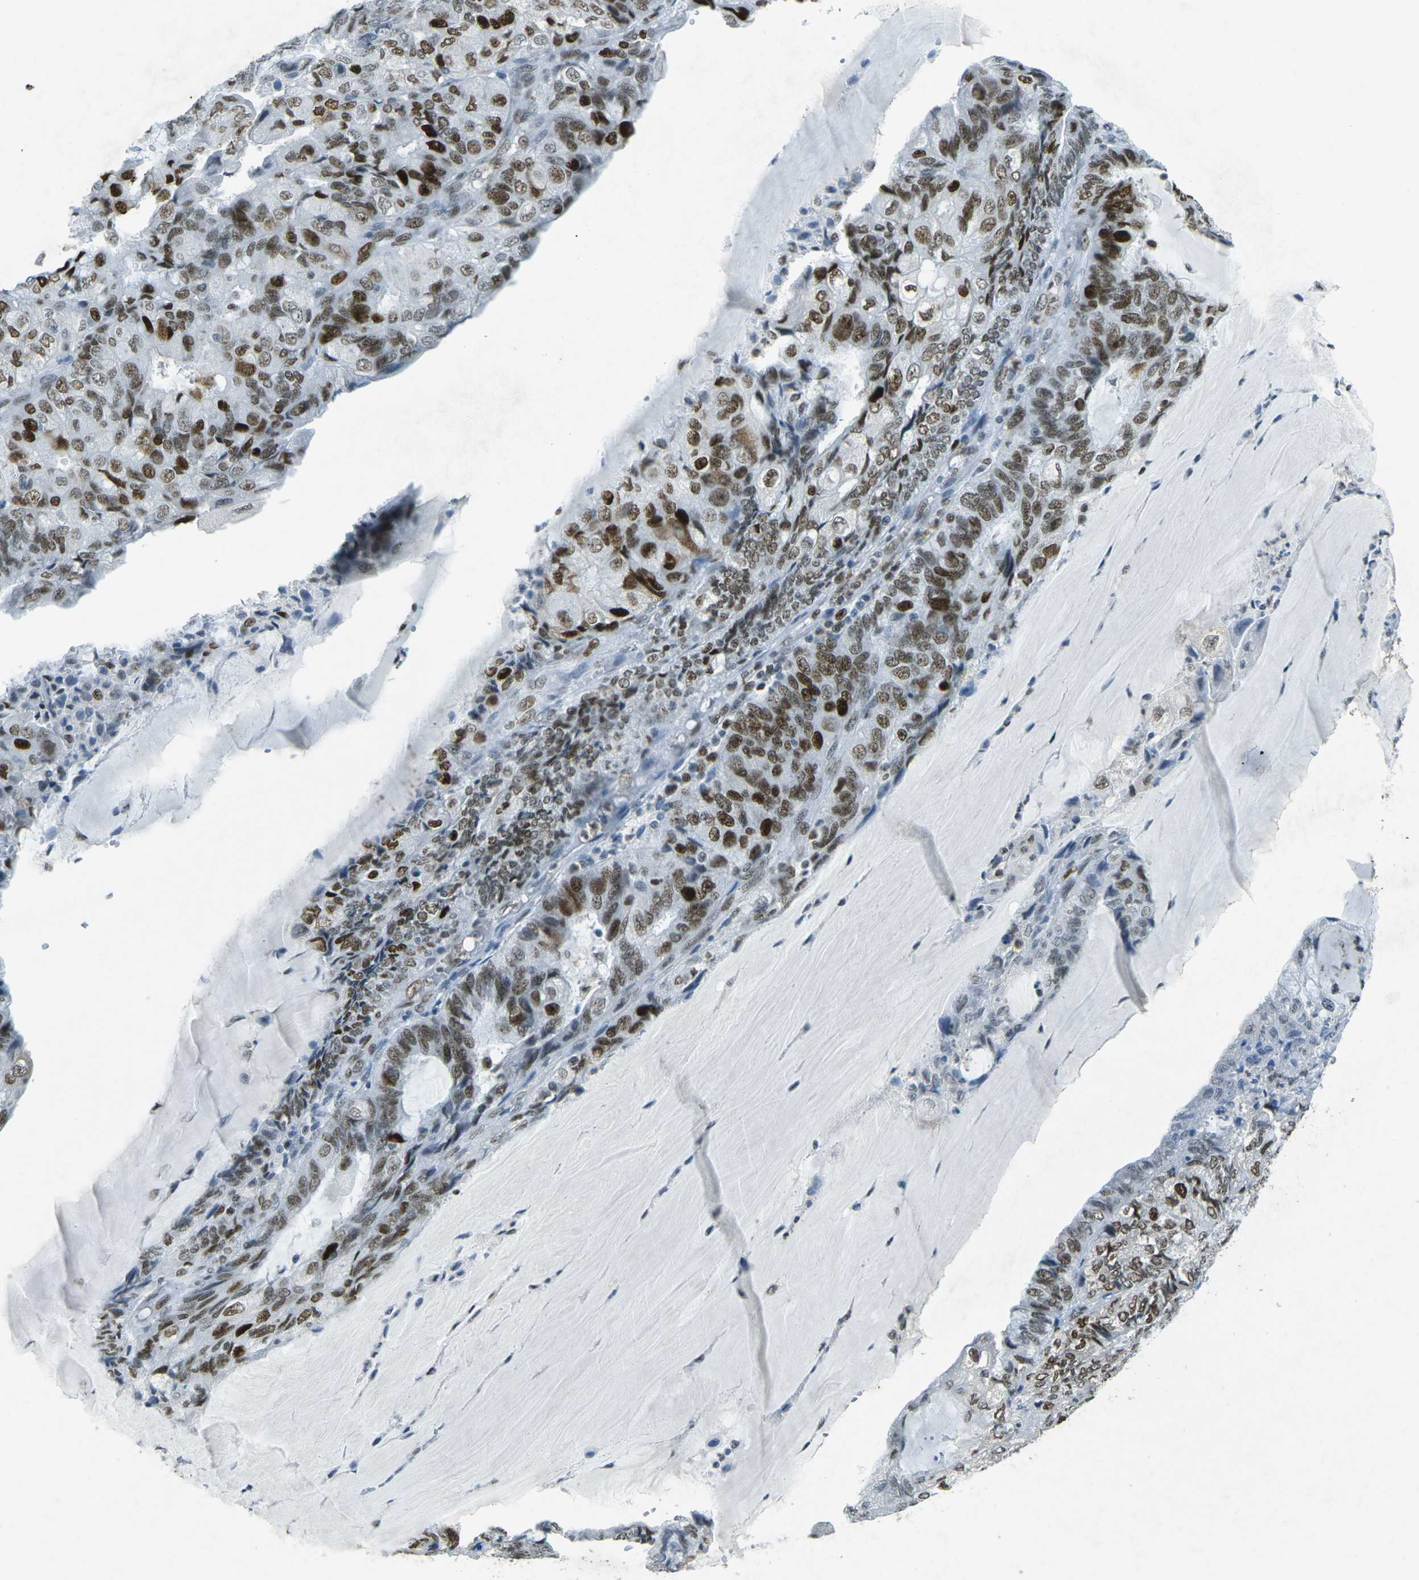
{"staining": {"intensity": "strong", "quantity": ">75%", "location": "nuclear"}, "tissue": "endometrial cancer", "cell_type": "Tumor cells", "image_type": "cancer", "snomed": [{"axis": "morphology", "description": "Adenocarcinoma, NOS"}, {"axis": "topography", "description": "Endometrium"}], "caption": "A histopathology image of human endometrial cancer stained for a protein demonstrates strong nuclear brown staining in tumor cells. (DAB IHC with brightfield microscopy, high magnification).", "gene": "RB1", "patient": {"sex": "female", "age": 81}}